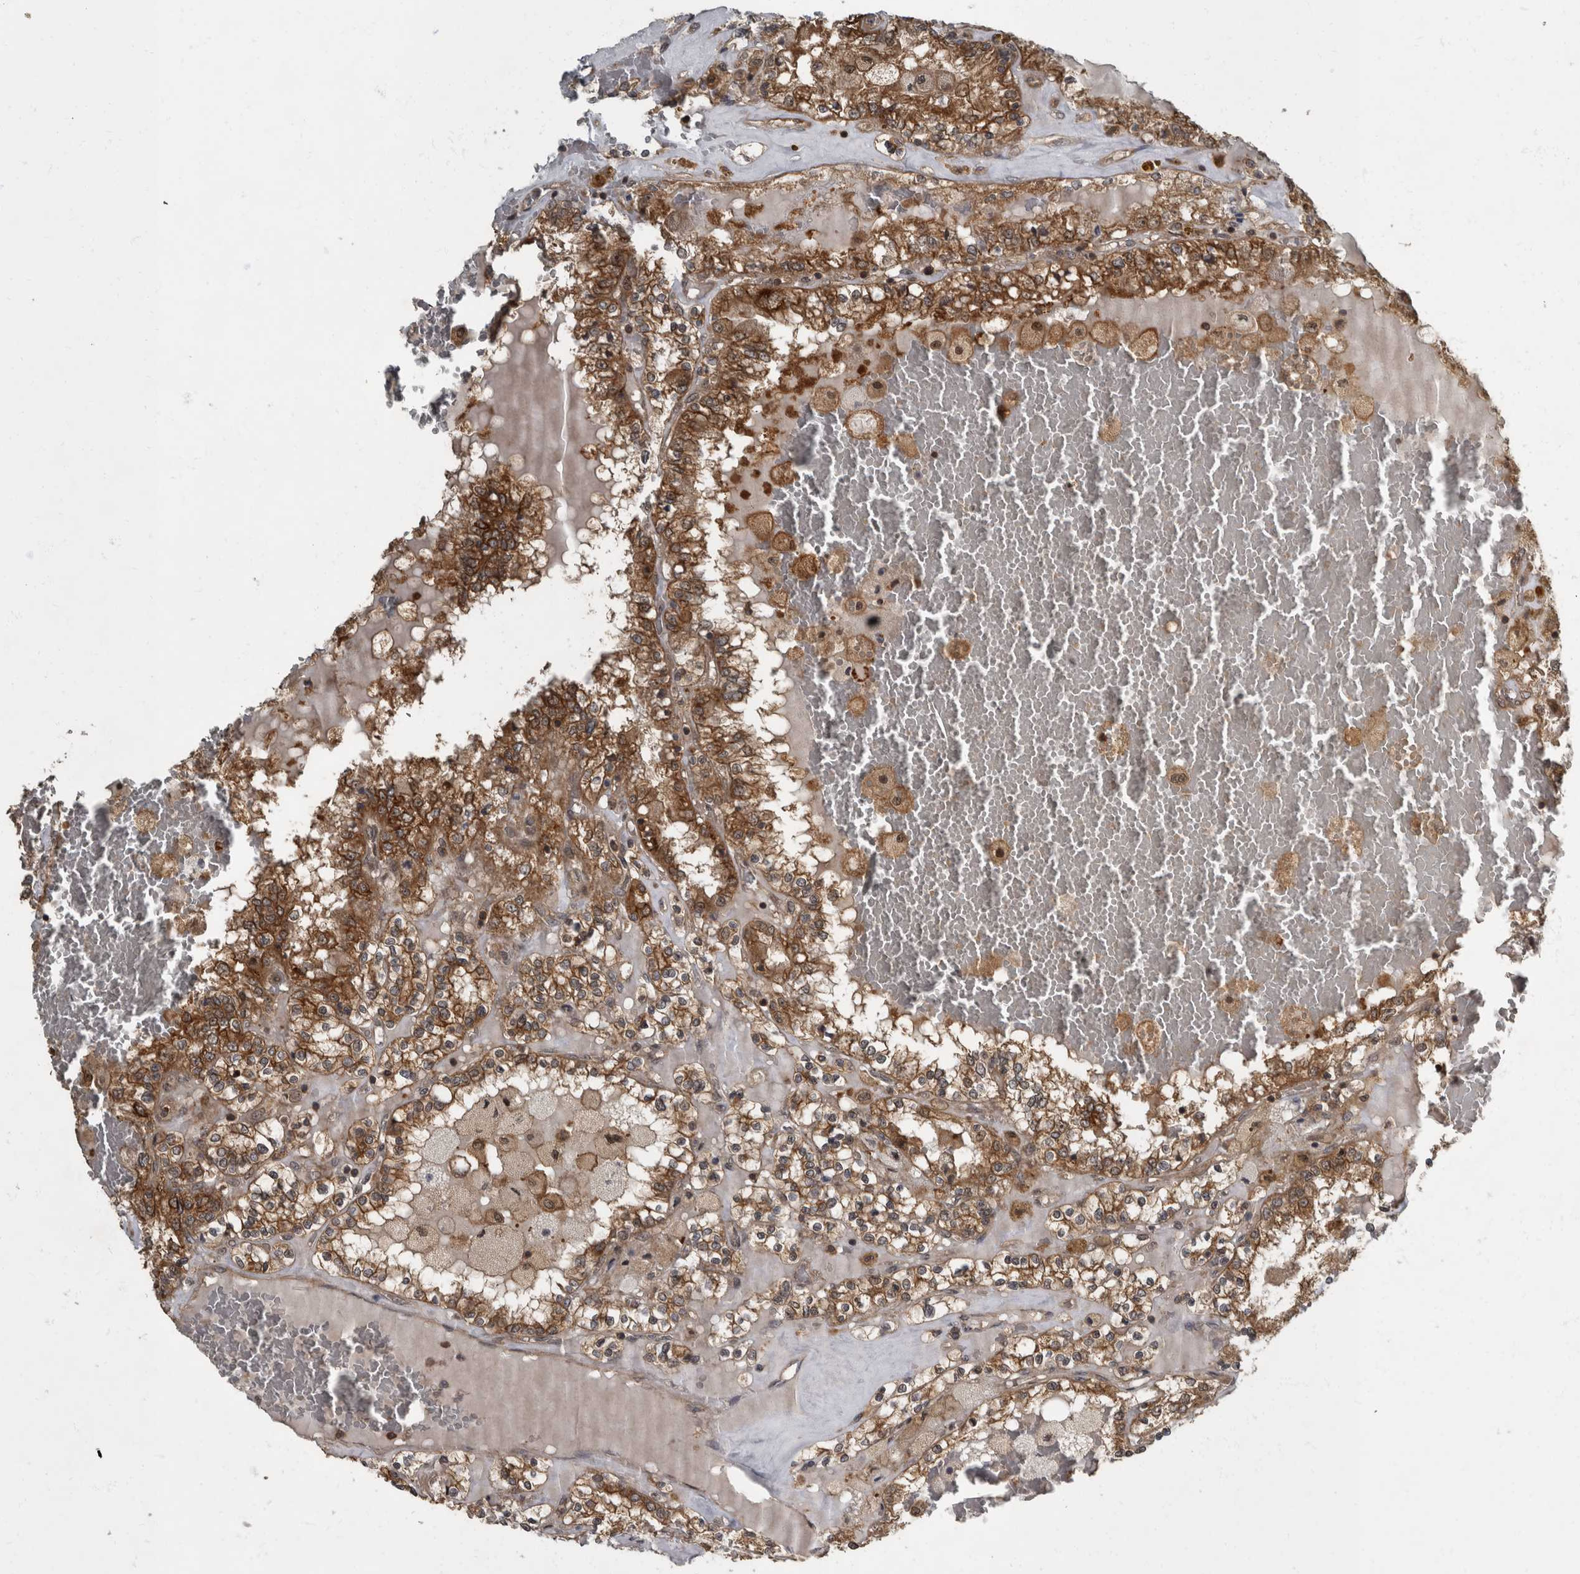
{"staining": {"intensity": "strong", "quantity": ">75%", "location": "cytoplasmic/membranous"}, "tissue": "renal cancer", "cell_type": "Tumor cells", "image_type": "cancer", "snomed": [{"axis": "morphology", "description": "Adenocarcinoma, NOS"}, {"axis": "topography", "description": "Kidney"}], "caption": "Renal adenocarcinoma was stained to show a protein in brown. There is high levels of strong cytoplasmic/membranous staining in approximately >75% of tumor cells. The protein of interest is stained brown, and the nuclei are stained in blue (DAB IHC with brightfield microscopy, high magnification).", "gene": "RABGGTB", "patient": {"sex": "female", "age": 56}}